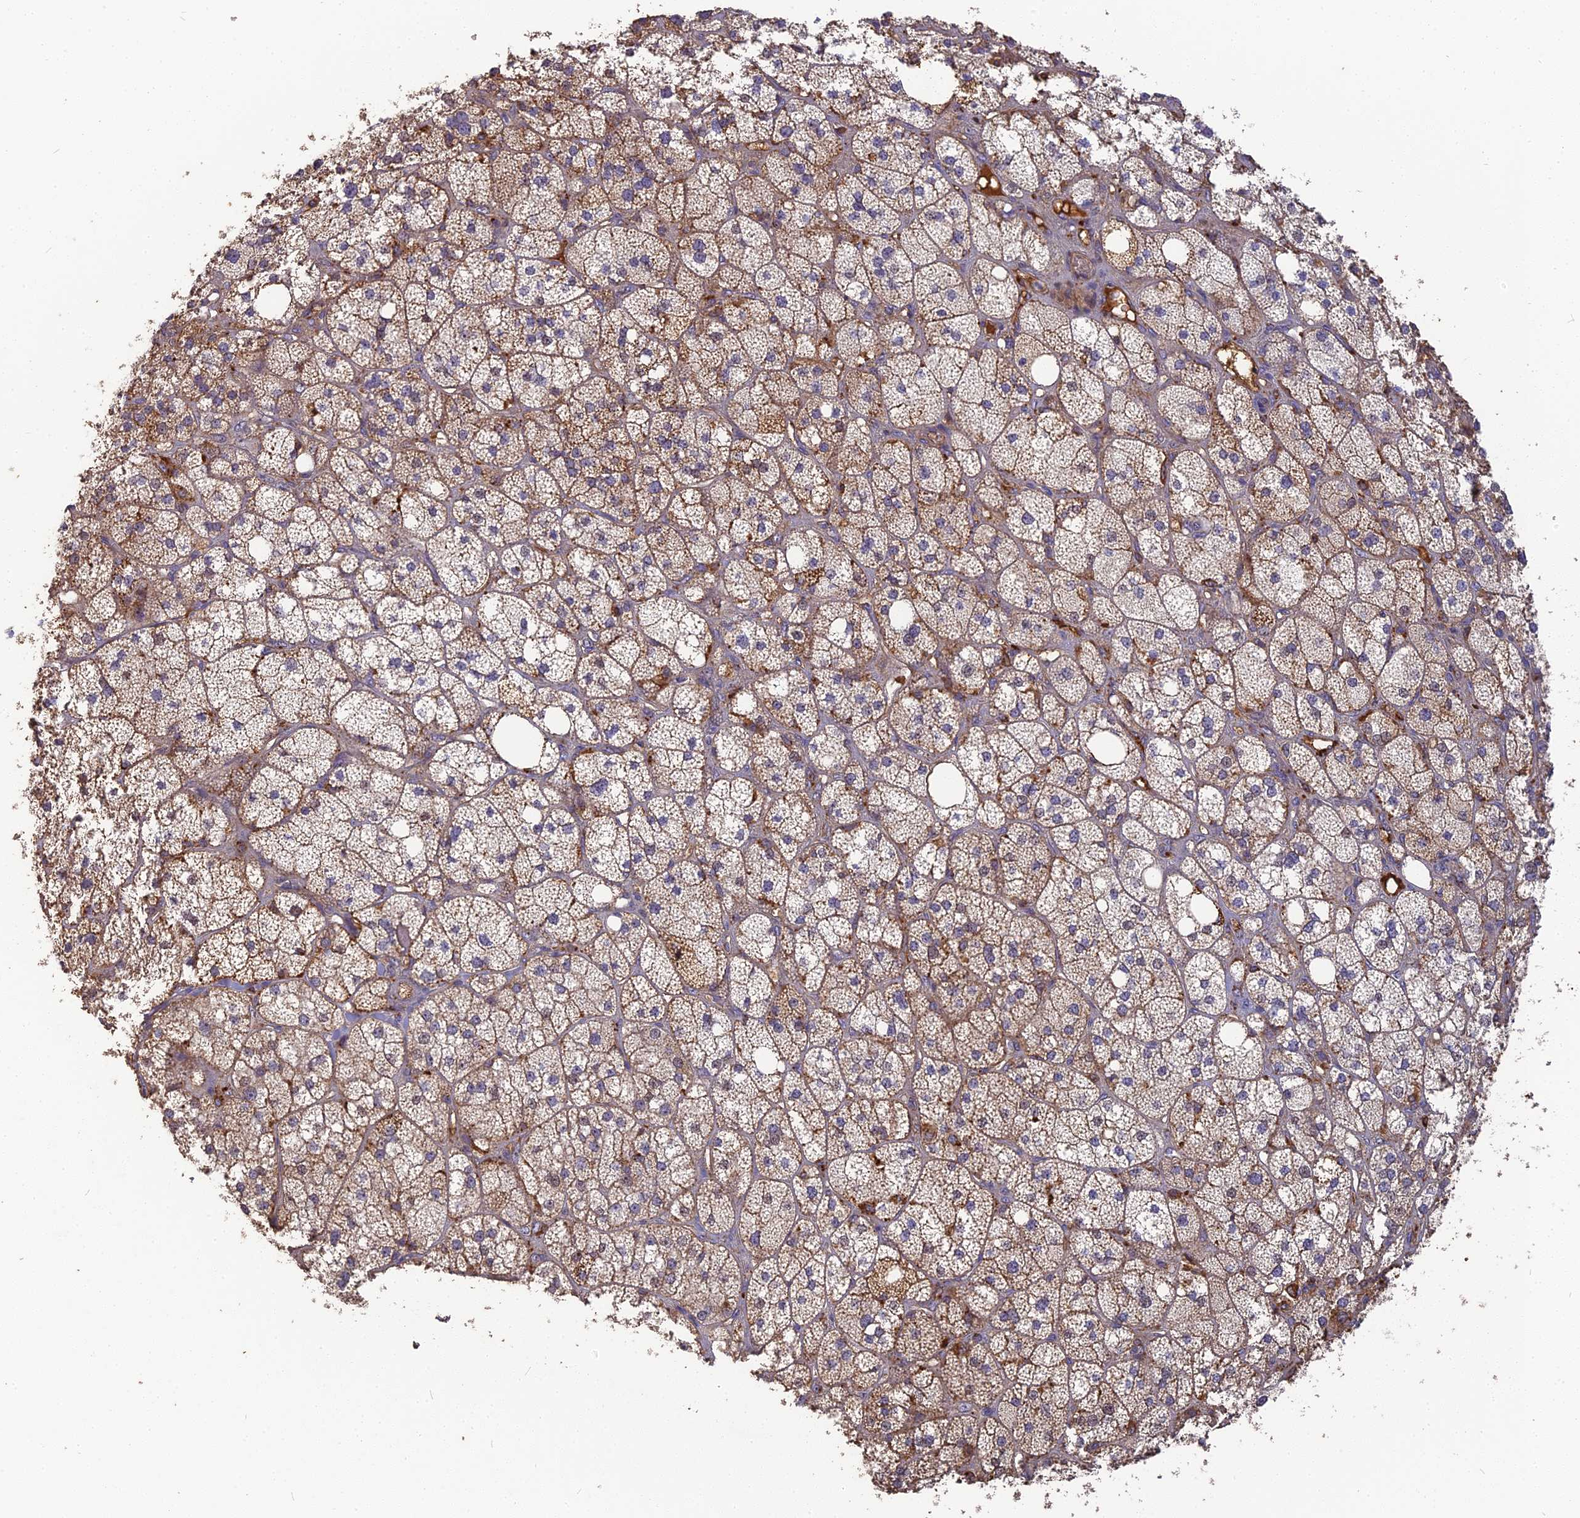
{"staining": {"intensity": "strong", "quantity": "25%-75%", "location": "cytoplasmic/membranous"}, "tissue": "adrenal gland", "cell_type": "Glandular cells", "image_type": "normal", "snomed": [{"axis": "morphology", "description": "Normal tissue, NOS"}, {"axis": "topography", "description": "Adrenal gland"}], "caption": "An IHC photomicrograph of unremarkable tissue is shown. Protein staining in brown shows strong cytoplasmic/membranous positivity in adrenal gland within glandular cells.", "gene": "ERMAP", "patient": {"sex": "male", "age": 61}}